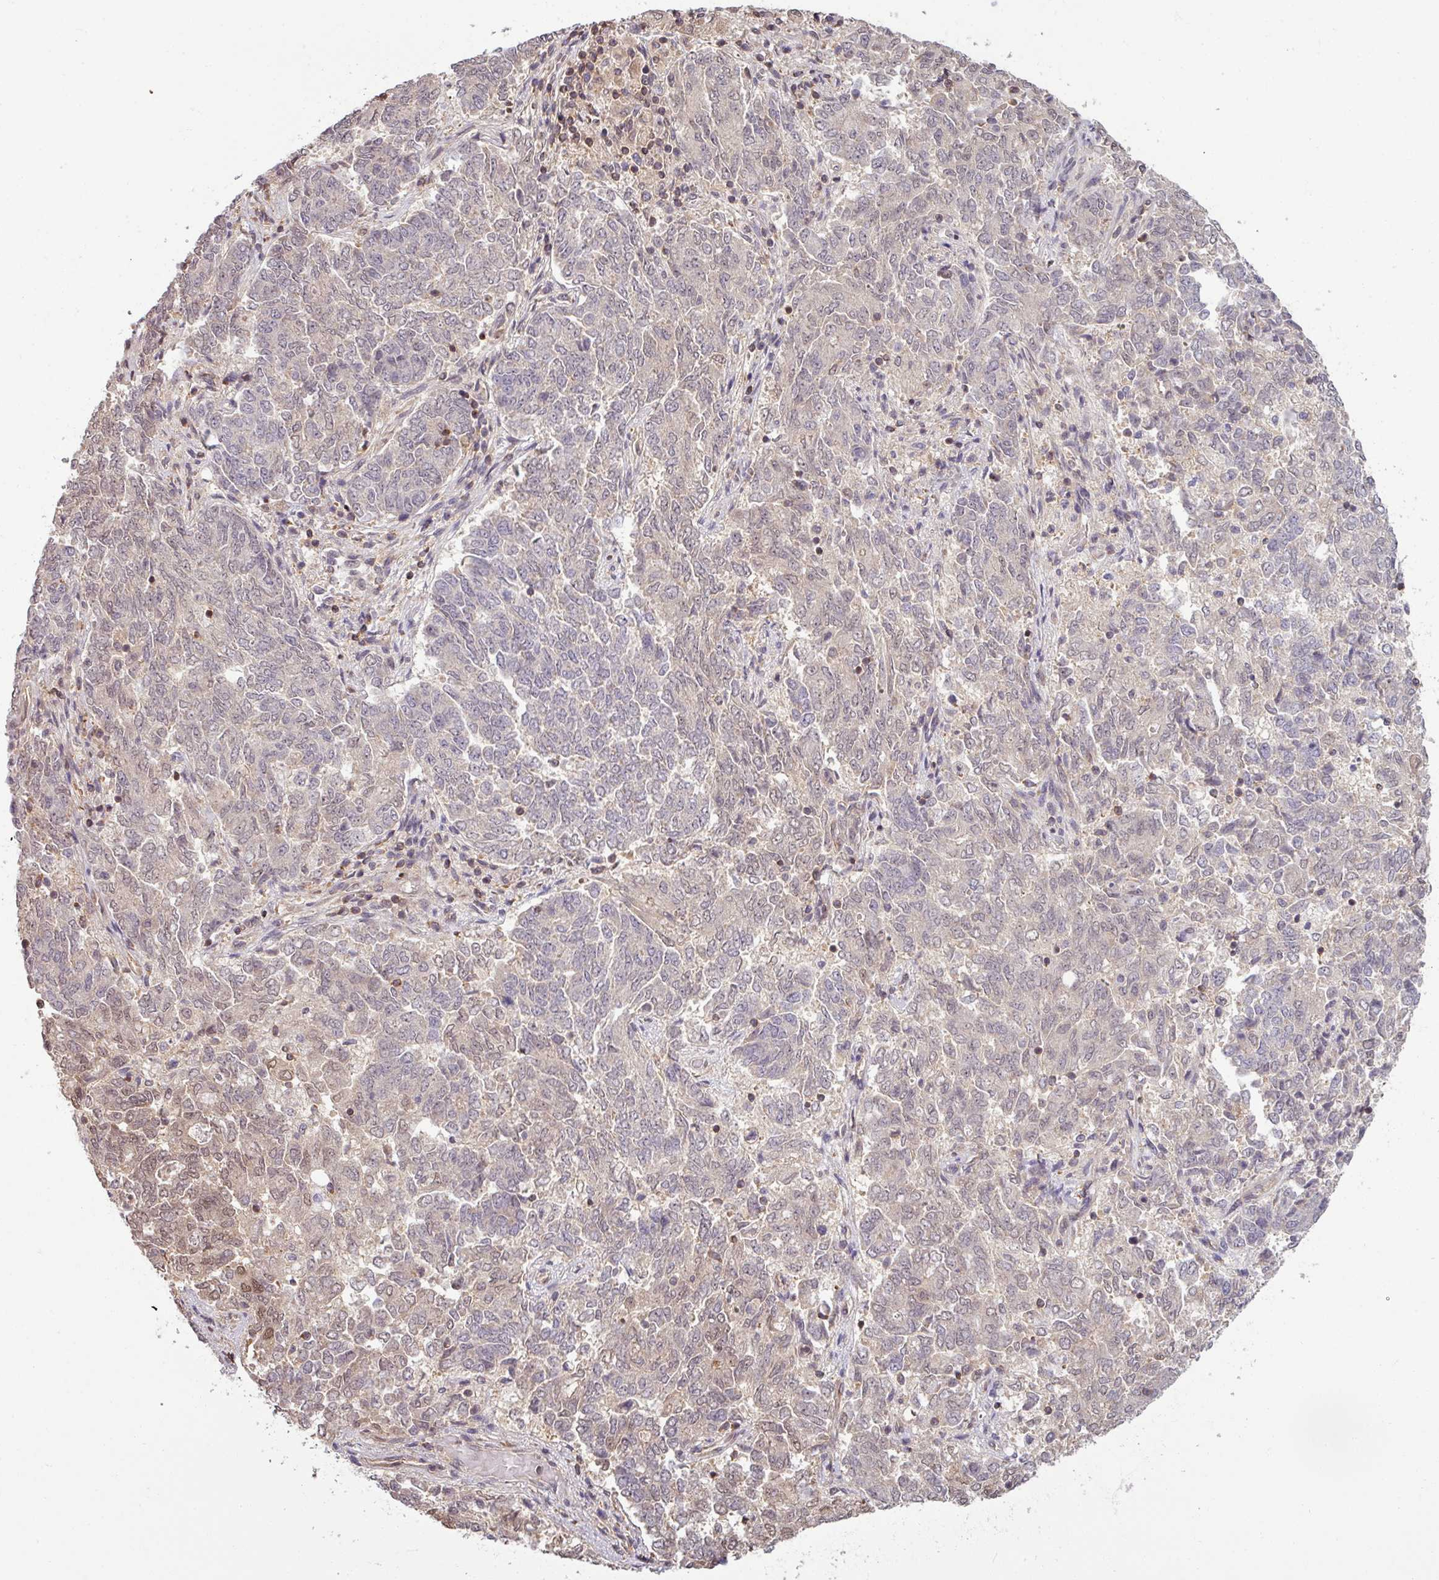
{"staining": {"intensity": "weak", "quantity": "<25%", "location": "nuclear"}, "tissue": "endometrial cancer", "cell_type": "Tumor cells", "image_type": "cancer", "snomed": [{"axis": "morphology", "description": "Adenocarcinoma, NOS"}, {"axis": "topography", "description": "Endometrium"}], "caption": "This is an immunohistochemistry (IHC) histopathology image of endometrial cancer (adenocarcinoma). There is no positivity in tumor cells.", "gene": "TUSC3", "patient": {"sex": "female", "age": 80}}